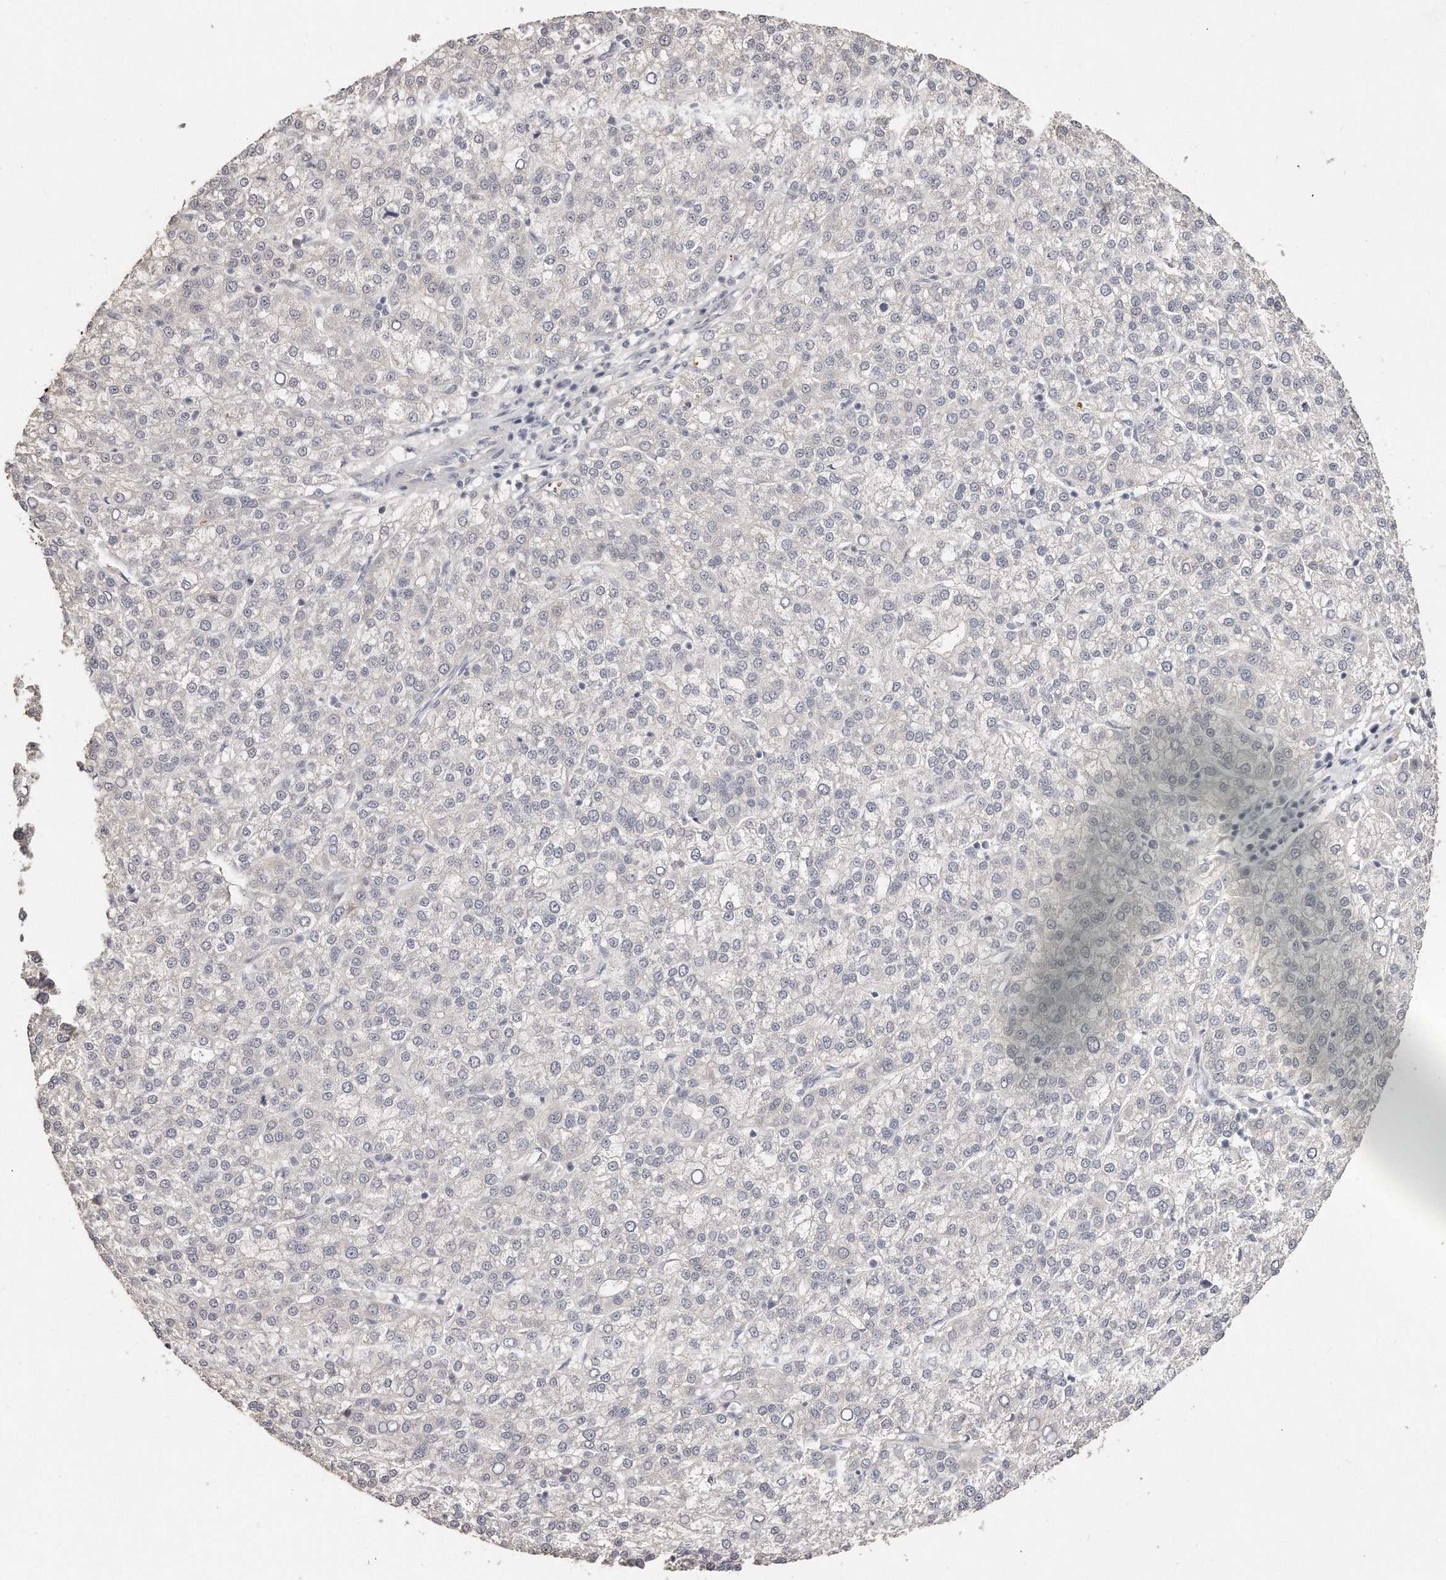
{"staining": {"intensity": "negative", "quantity": "none", "location": "none"}, "tissue": "liver cancer", "cell_type": "Tumor cells", "image_type": "cancer", "snomed": [{"axis": "morphology", "description": "Carcinoma, Hepatocellular, NOS"}, {"axis": "topography", "description": "Liver"}], "caption": "Immunohistochemistry (IHC) photomicrograph of neoplastic tissue: human liver hepatocellular carcinoma stained with DAB displays no significant protein staining in tumor cells. Nuclei are stained in blue.", "gene": "ZYG11A", "patient": {"sex": "female", "age": 58}}